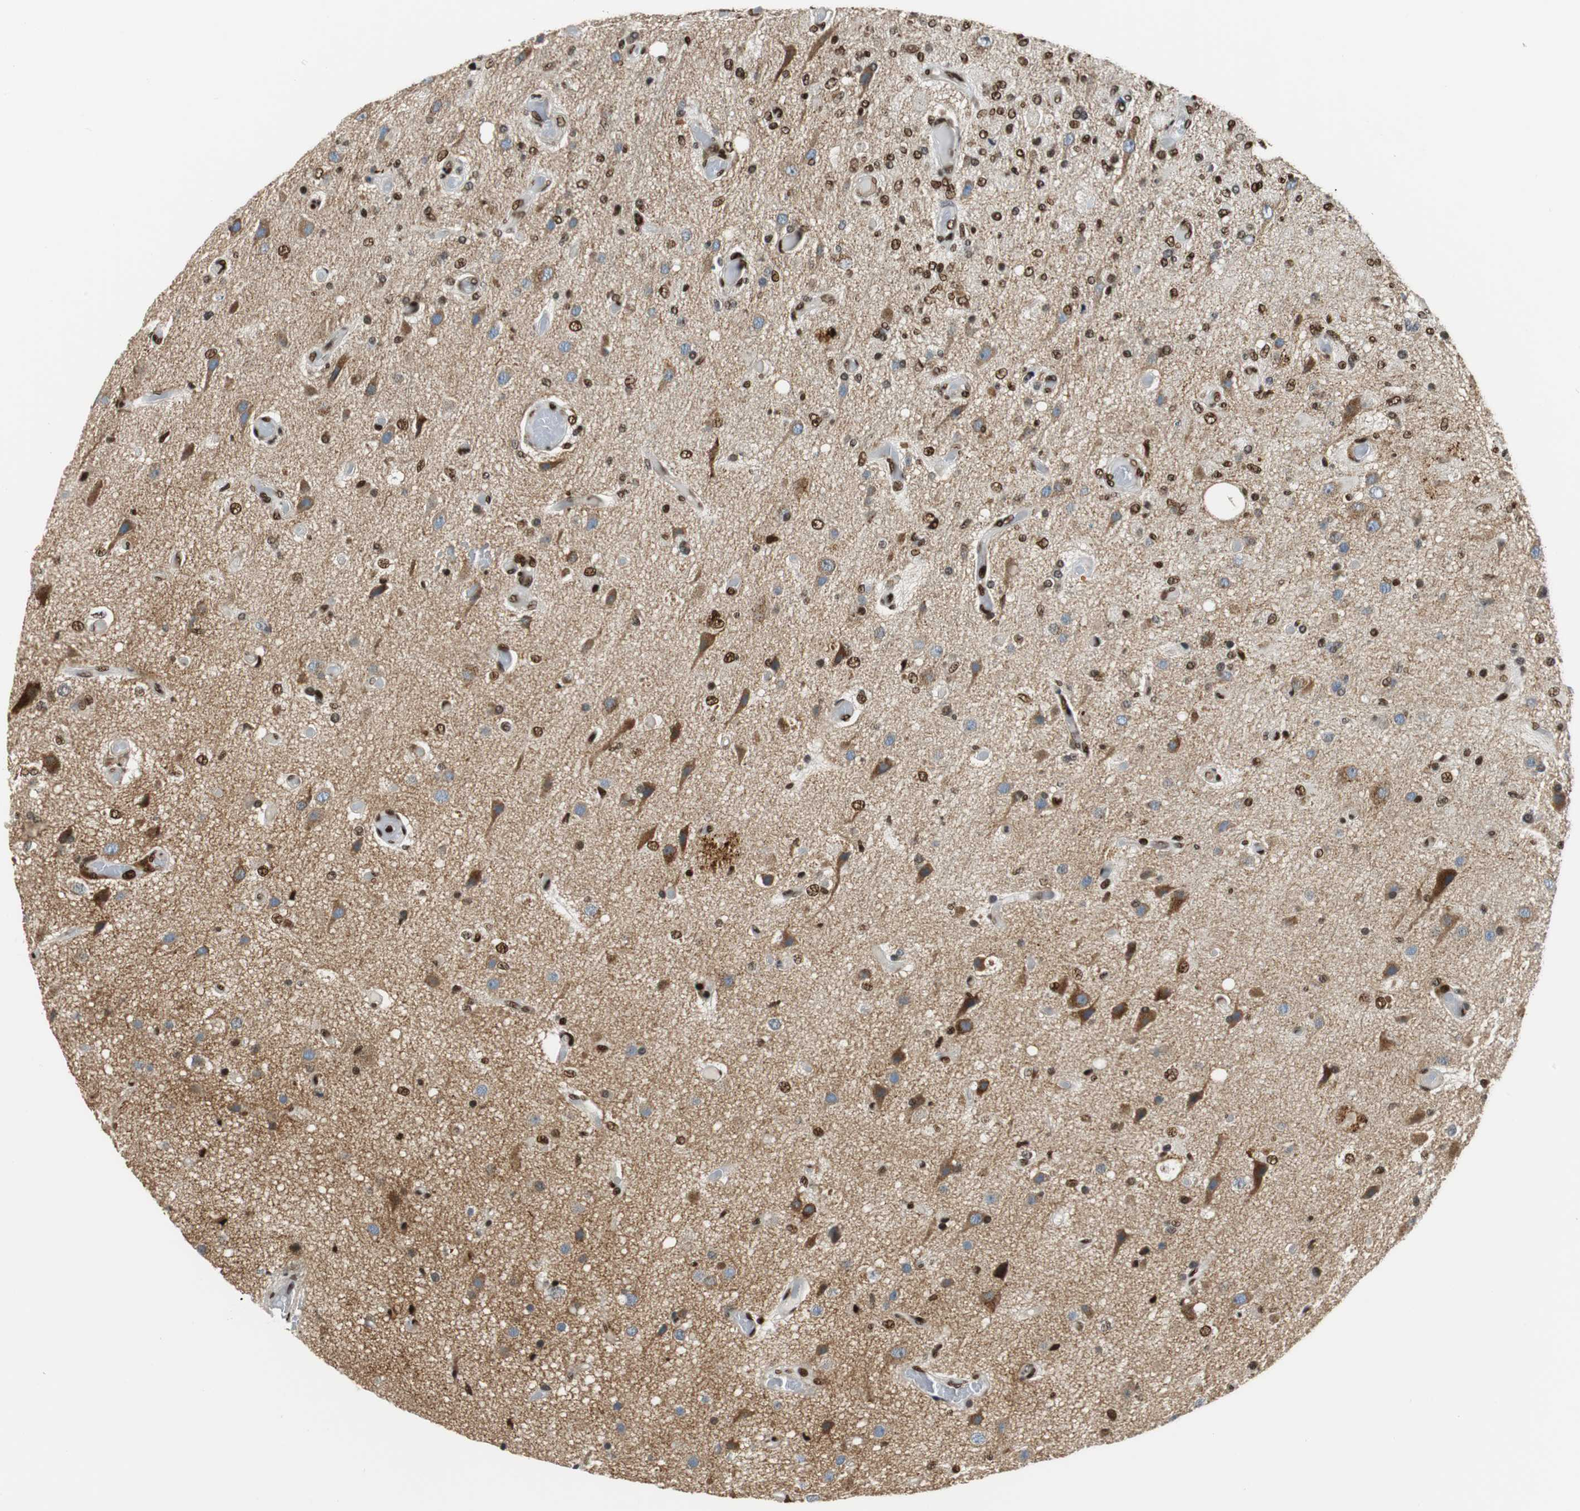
{"staining": {"intensity": "moderate", "quantity": ">75%", "location": "nuclear"}, "tissue": "glioma", "cell_type": "Tumor cells", "image_type": "cancer", "snomed": [{"axis": "morphology", "description": "Normal tissue, NOS"}, {"axis": "morphology", "description": "Glioma, malignant, High grade"}, {"axis": "topography", "description": "Cerebral cortex"}], "caption": "High-power microscopy captured an immunohistochemistry (IHC) histopathology image of glioma, revealing moderate nuclear expression in approximately >75% of tumor cells.", "gene": "HDAC1", "patient": {"sex": "male", "age": 77}}